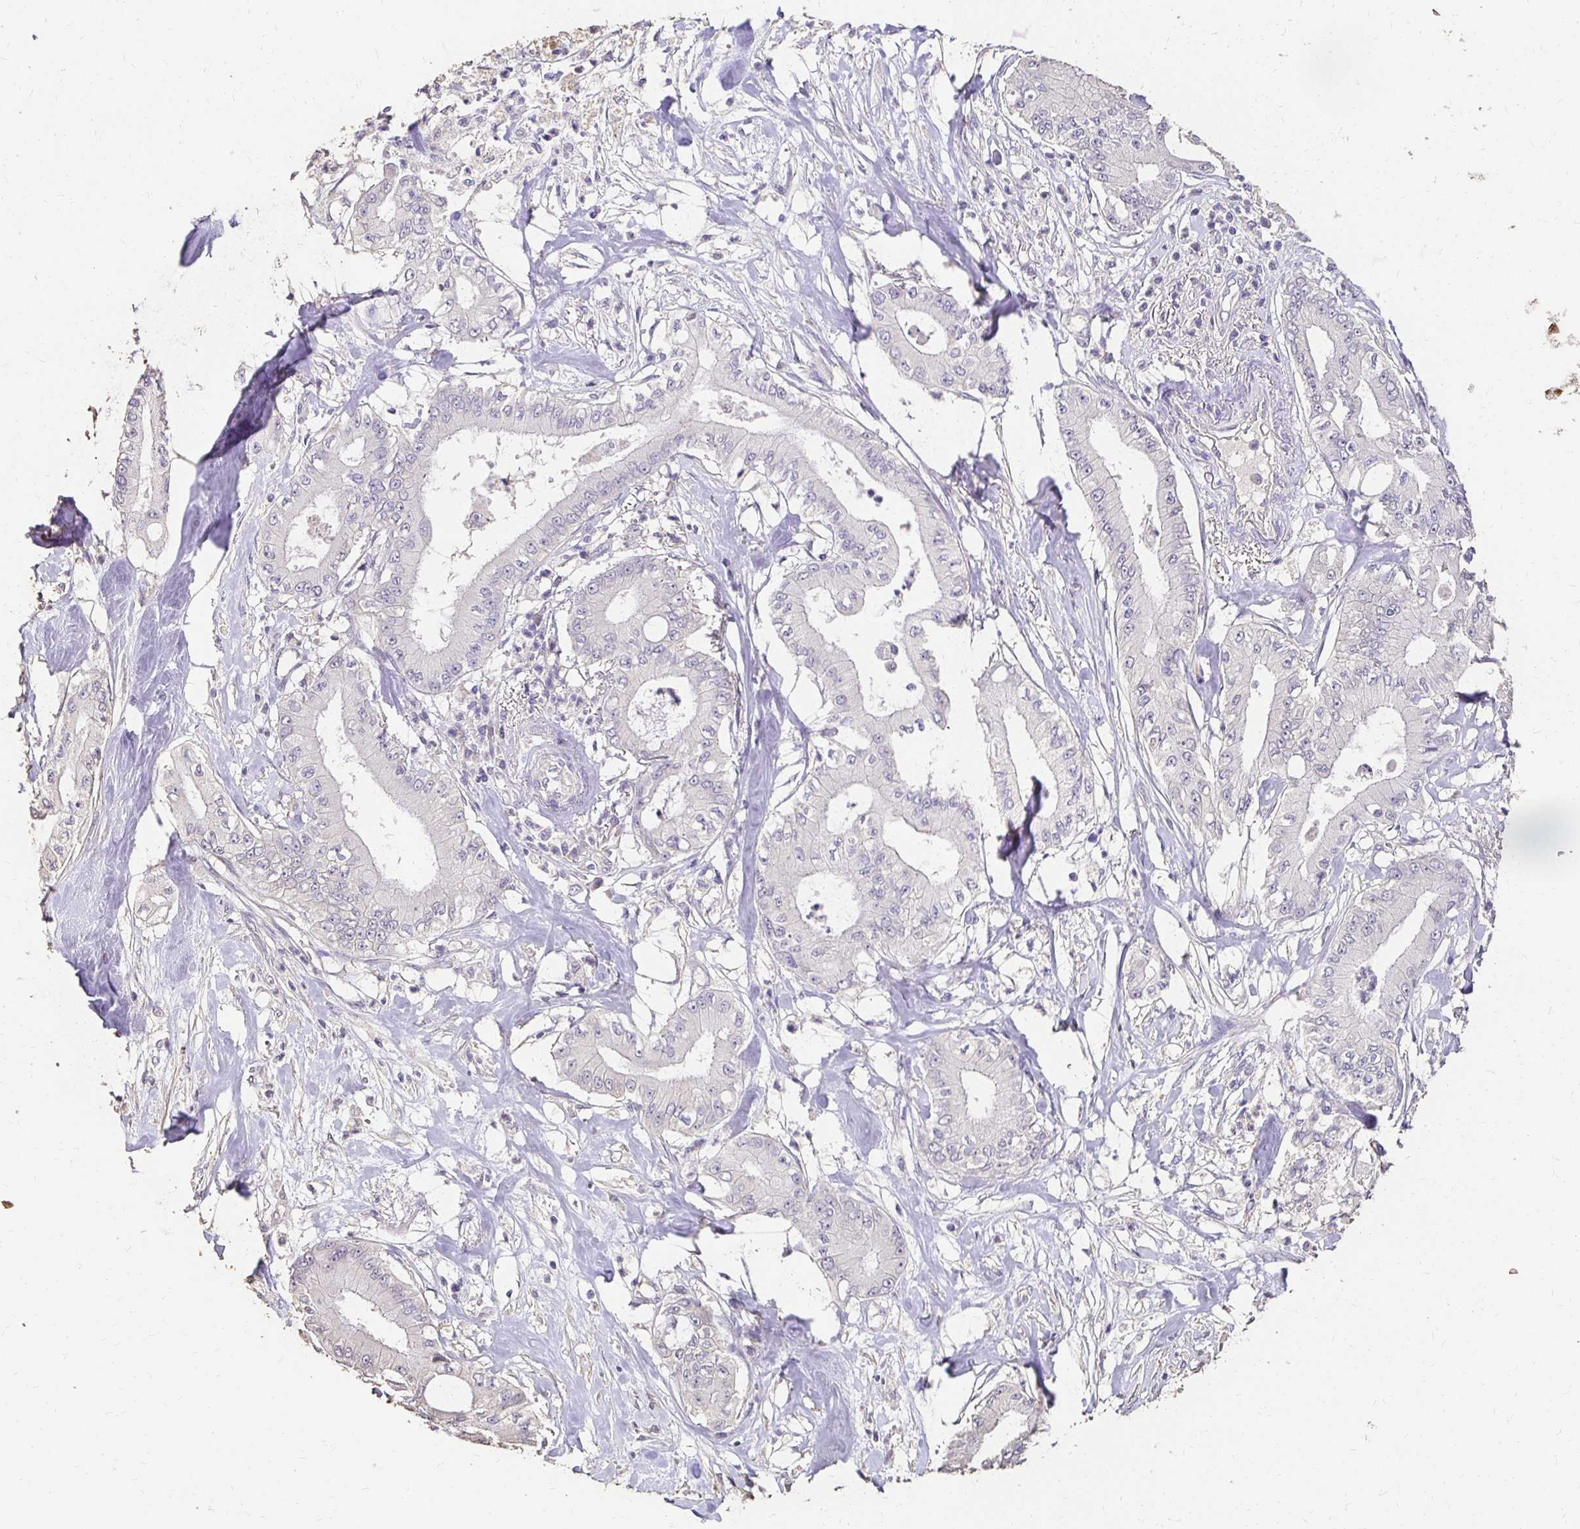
{"staining": {"intensity": "negative", "quantity": "none", "location": "none"}, "tissue": "pancreatic cancer", "cell_type": "Tumor cells", "image_type": "cancer", "snomed": [{"axis": "morphology", "description": "Adenocarcinoma, NOS"}, {"axis": "topography", "description": "Pancreas"}], "caption": "Pancreatic cancer (adenocarcinoma) stained for a protein using immunohistochemistry demonstrates no staining tumor cells.", "gene": "UGT1A6", "patient": {"sex": "male", "age": 71}}